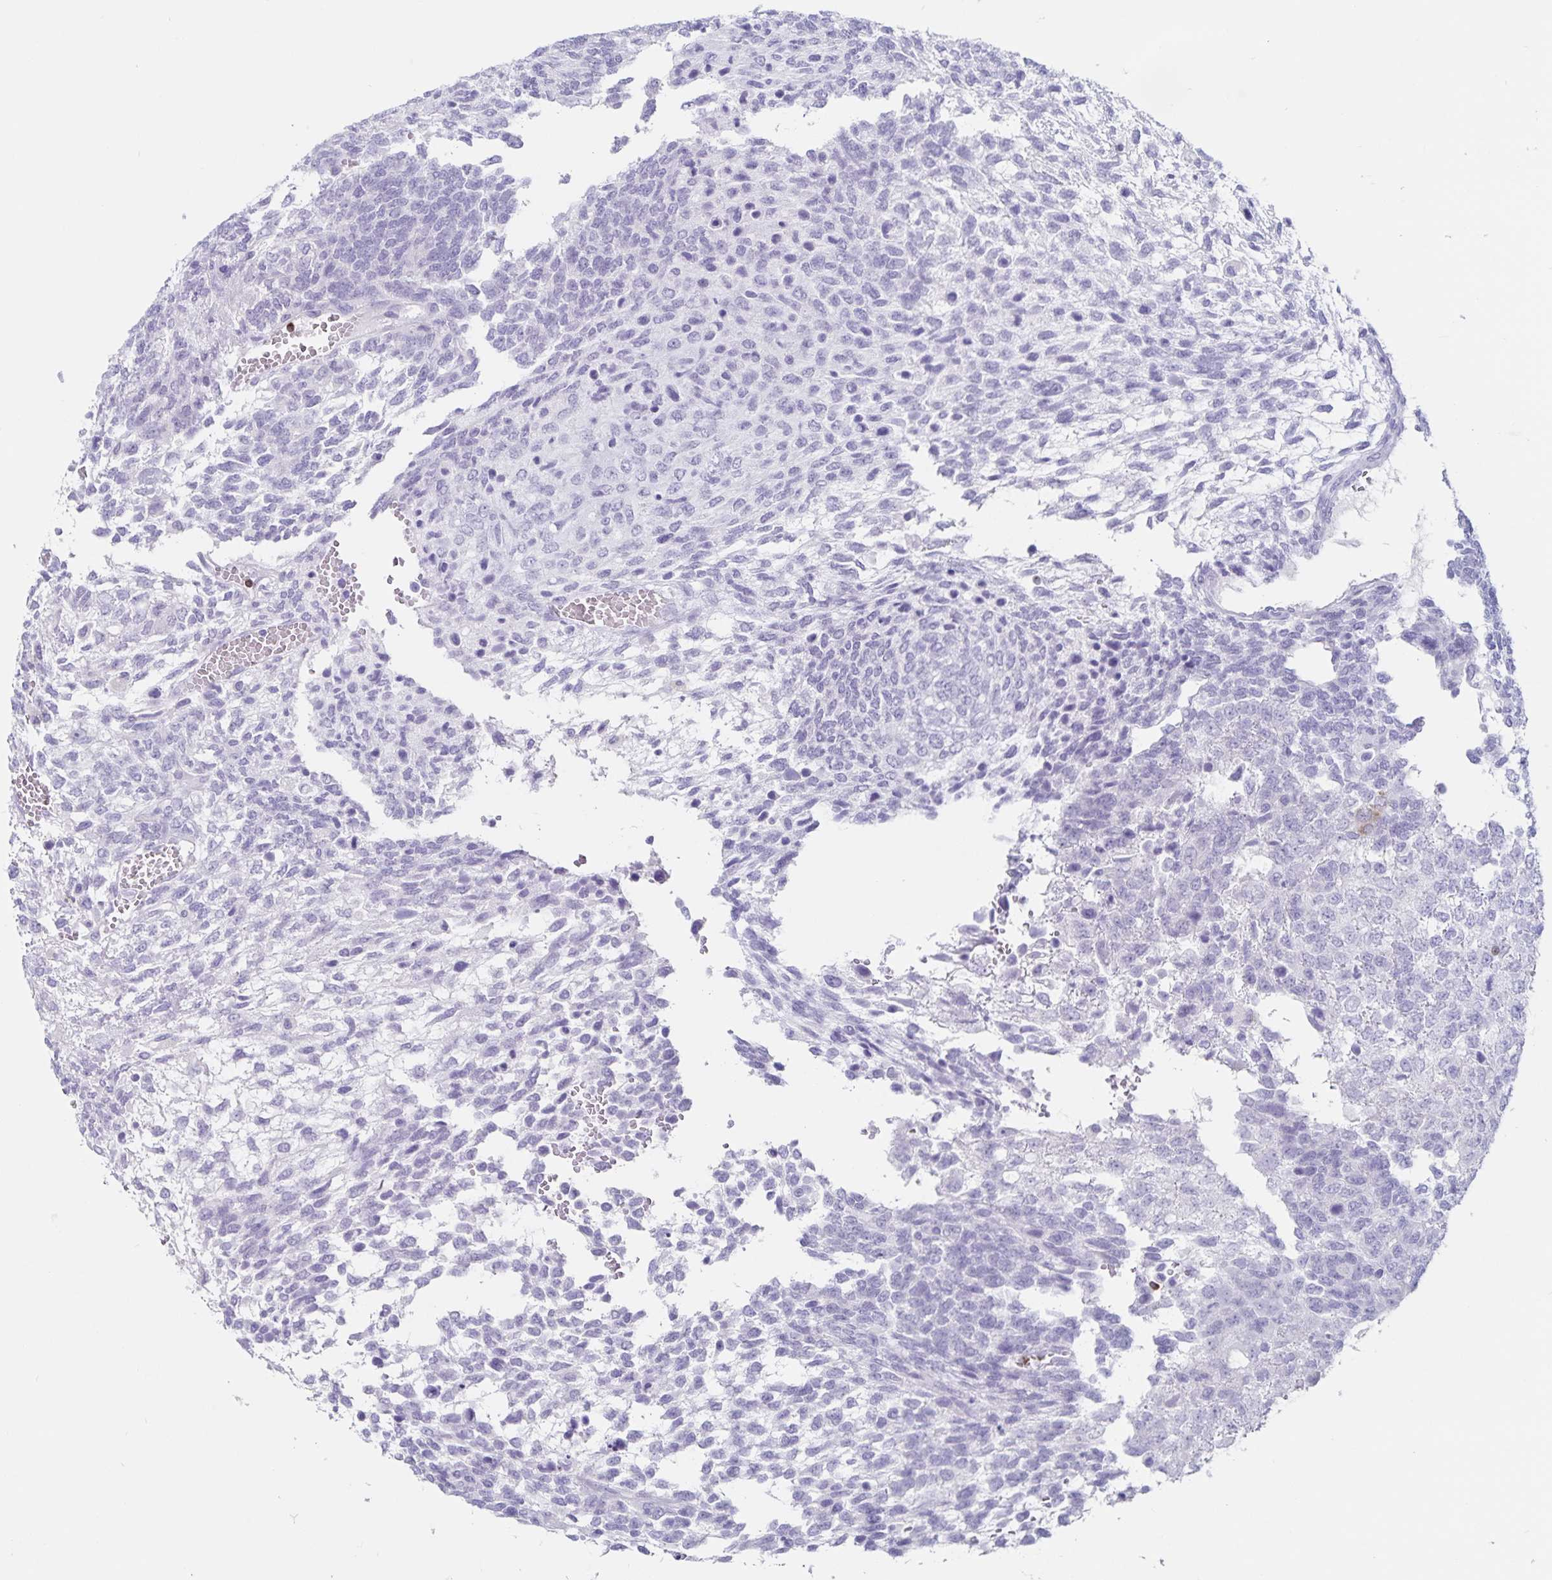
{"staining": {"intensity": "negative", "quantity": "none", "location": "none"}, "tissue": "testis cancer", "cell_type": "Tumor cells", "image_type": "cancer", "snomed": [{"axis": "morphology", "description": "Normal tissue, NOS"}, {"axis": "morphology", "description": "Carcinoma, Embryonal, NOS"}, {"axis": "topography", "description": "Testis"}, {"axis": "topography", "description": "Epididymis"}], "caption": "Immunohistochemistry (IHC) micrograph of testis cancer (embryonal carcinoma) stained for a protein (brown), which exhibits no expression in tumor cells. The staining was performed using DAB (3,3'-diaminobenzidine) to visualize the protein expression in brown, while the nuclei were stained in blue with hematoxylin (Magnification: 20x).", "gene": "GNLY", "patient": {"sex": "male", "age": 23}}